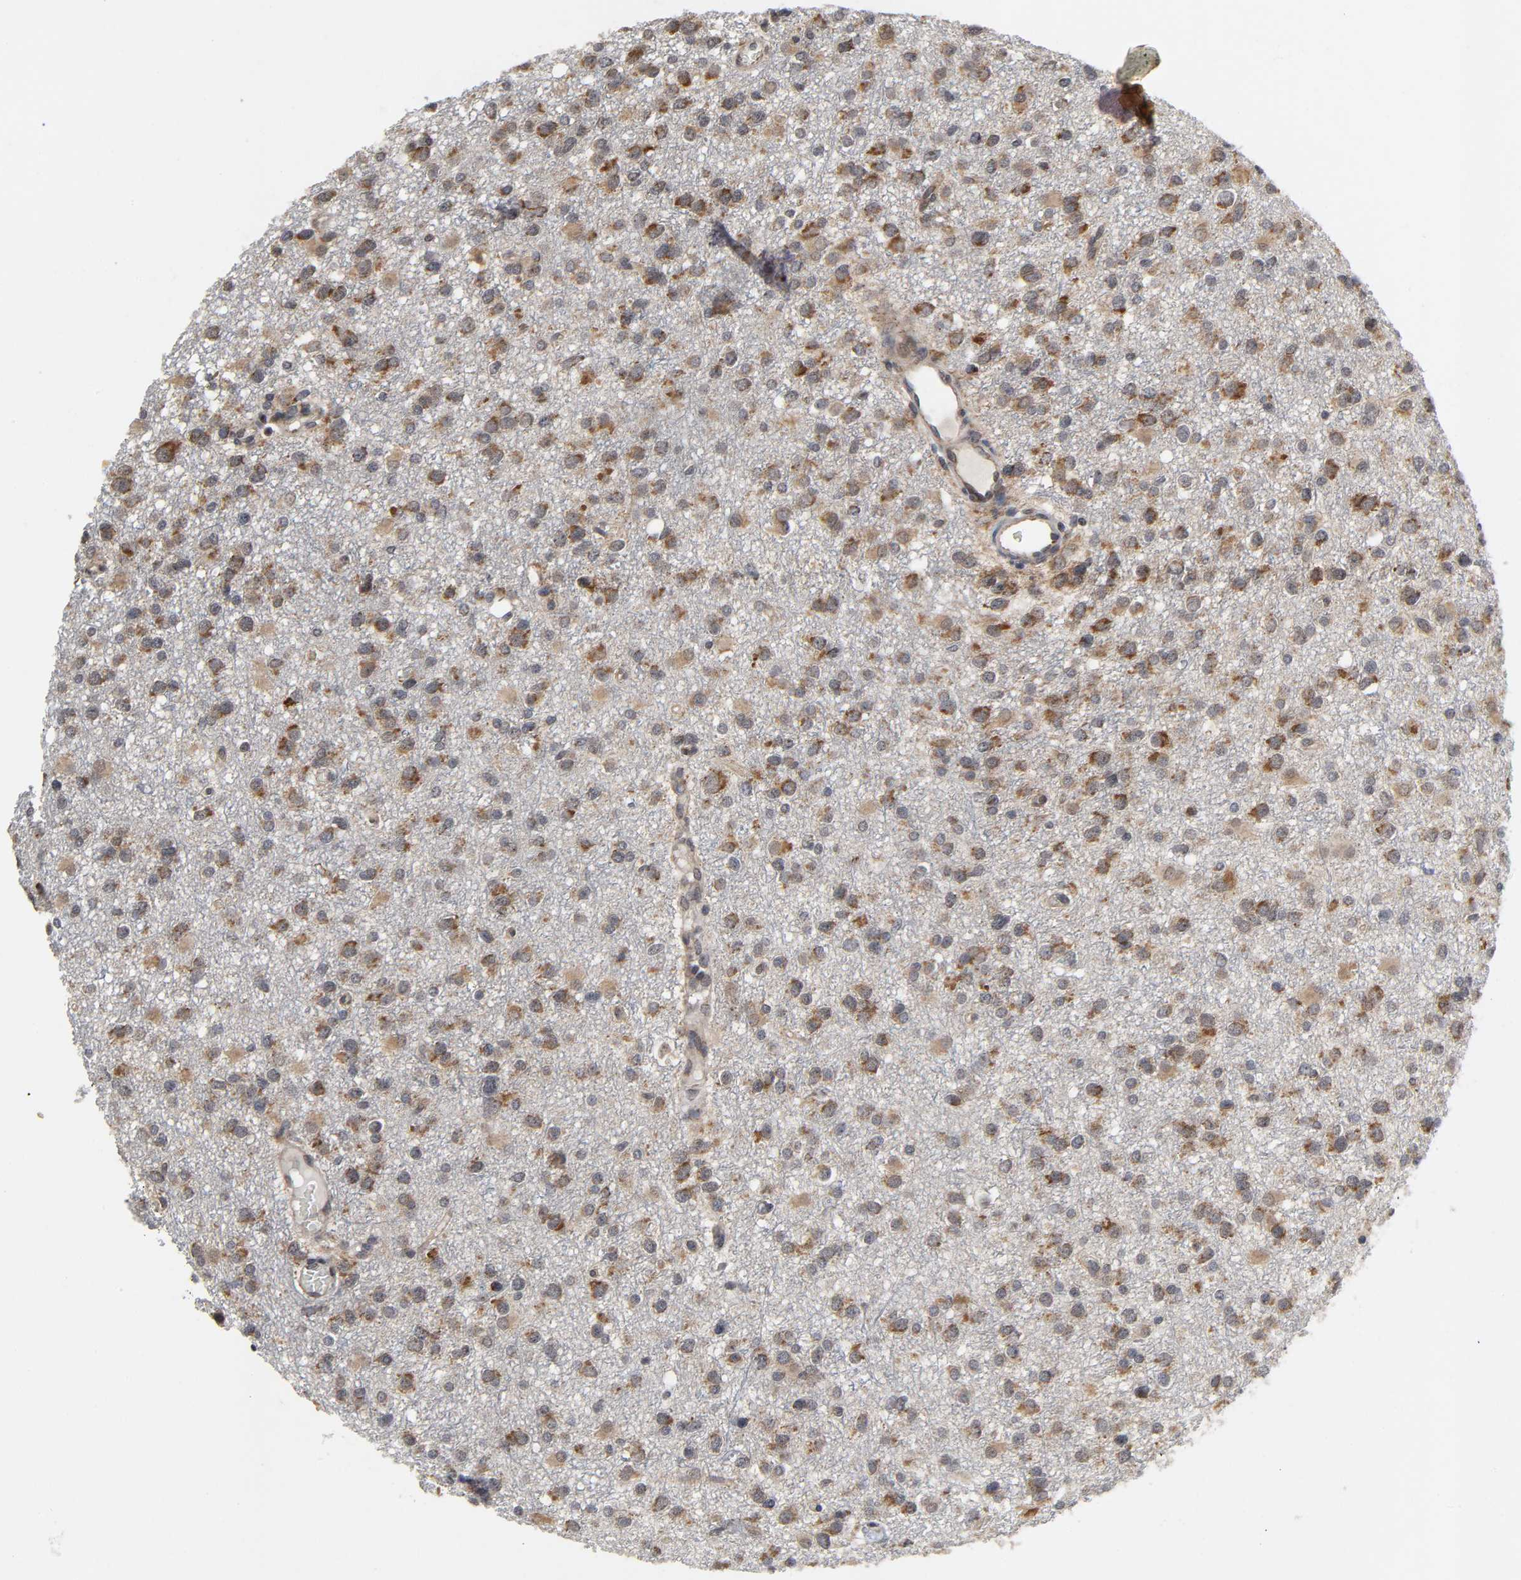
{"staining": {"intensity": "moderate", "quantity": ">75%", "location": "cytoplasmic/membranous"}, "tissue": "glioma", "cell_type": "Tumor cells", "image_type": "cancer", "snomed": [{"axis": "morphology", "description": "Glioma, malignant, Low grade"}, {"axis": "topography", "description": "Brain"}], "caption": "Immunohistochemical staining of malignant glioma (low-grade) shows medium levels of moderate cytoplasmic/membranous positivity in approximately >75% of tumor cells.", "gene": "SLC30A9", "patient": {"sex": "male", "age": 42}}